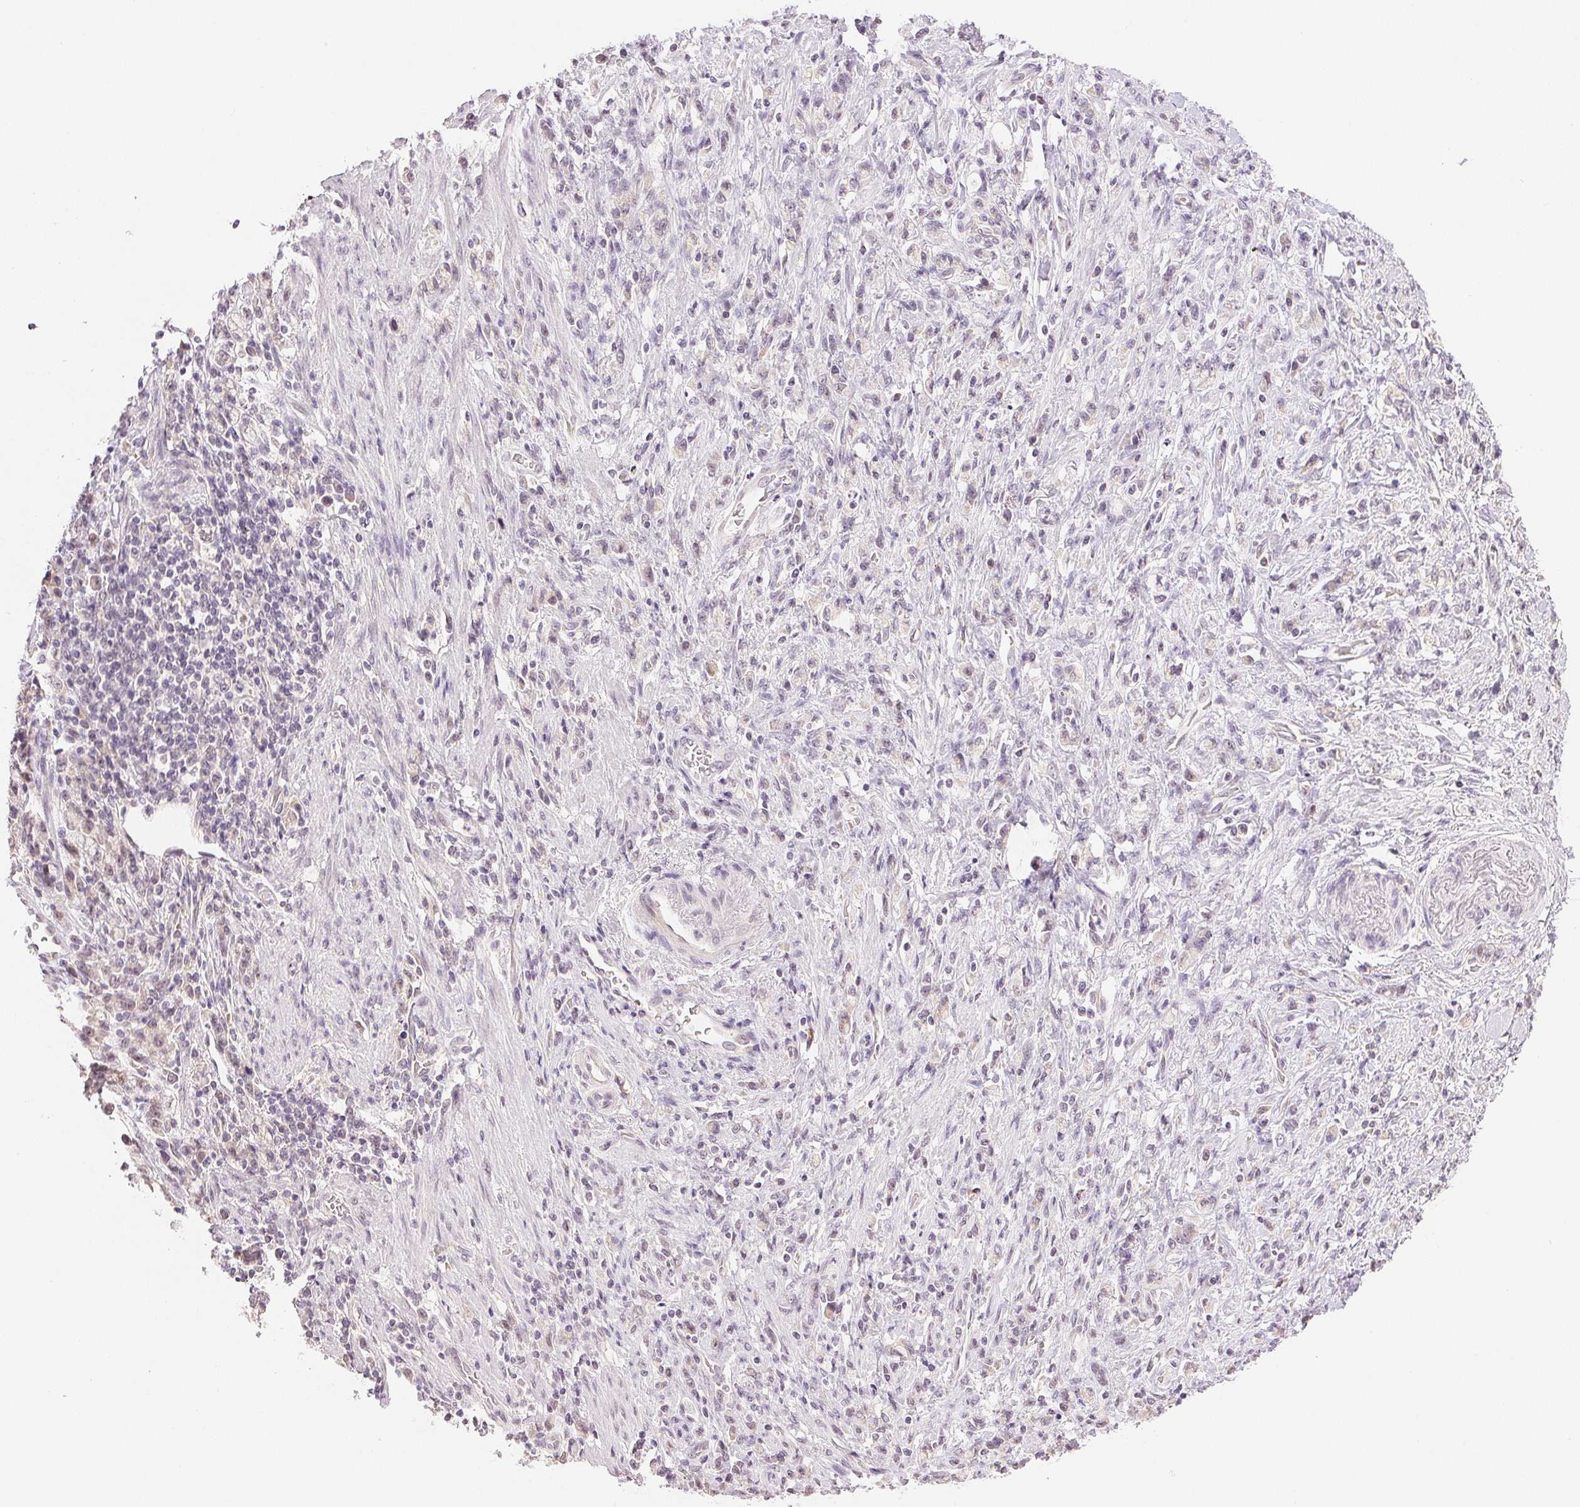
{"staining": {"intensity": "negative", "quantity": "none", "location": "none"}, "tissue": "stomach cancer", "cell_type": "Tumor cells", "image_type": "cancer", "snomed": [{"axis": "morphology", "description": "Adenocarcinoma, NOS"}, {"axis": "topography", "description": "Stomach"}], "caption": "The micrograph shows no significant staining in tumor cells of stomach cancer (adenocarcinoma).", "gene": "PLCB1", "patient": {"sex": "male", "age": 77}}